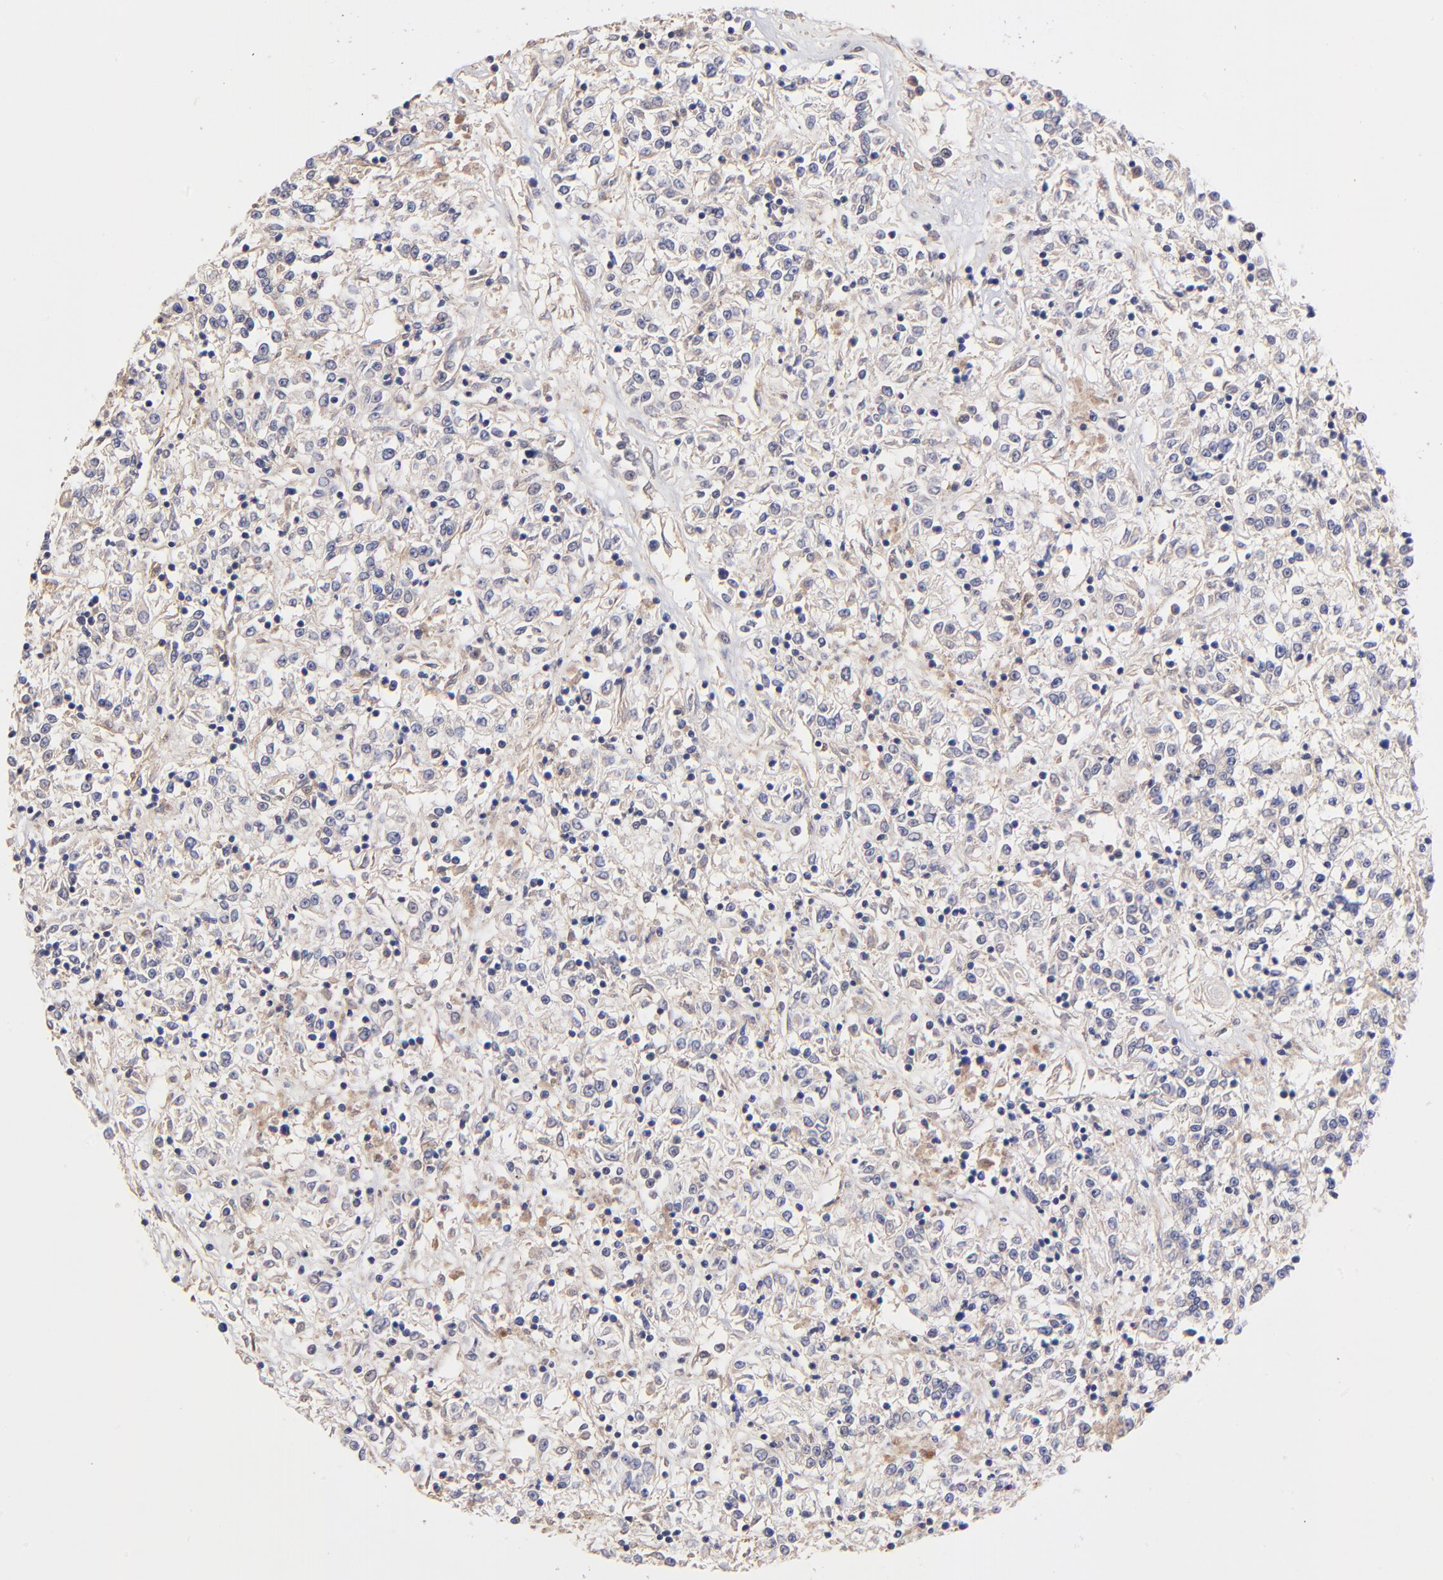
{"staining": {"intensity": "negative", "quantity": "none", "location": "none"}, "tissue": "renal cancer", "cell_type": "Tumor cells", "image_type": "cancer", "snomed": [{"axis": "morphology", "description": "Adenocarcinoma, NOS"}, {"axis": "topography", "description": "Kidney"}], "caption": "Human renal cancer stained for a protein using IHC displays no positivity in tumor cells.", "gene": "ASB7", "patient": {"sex": "female", "age": 76}}